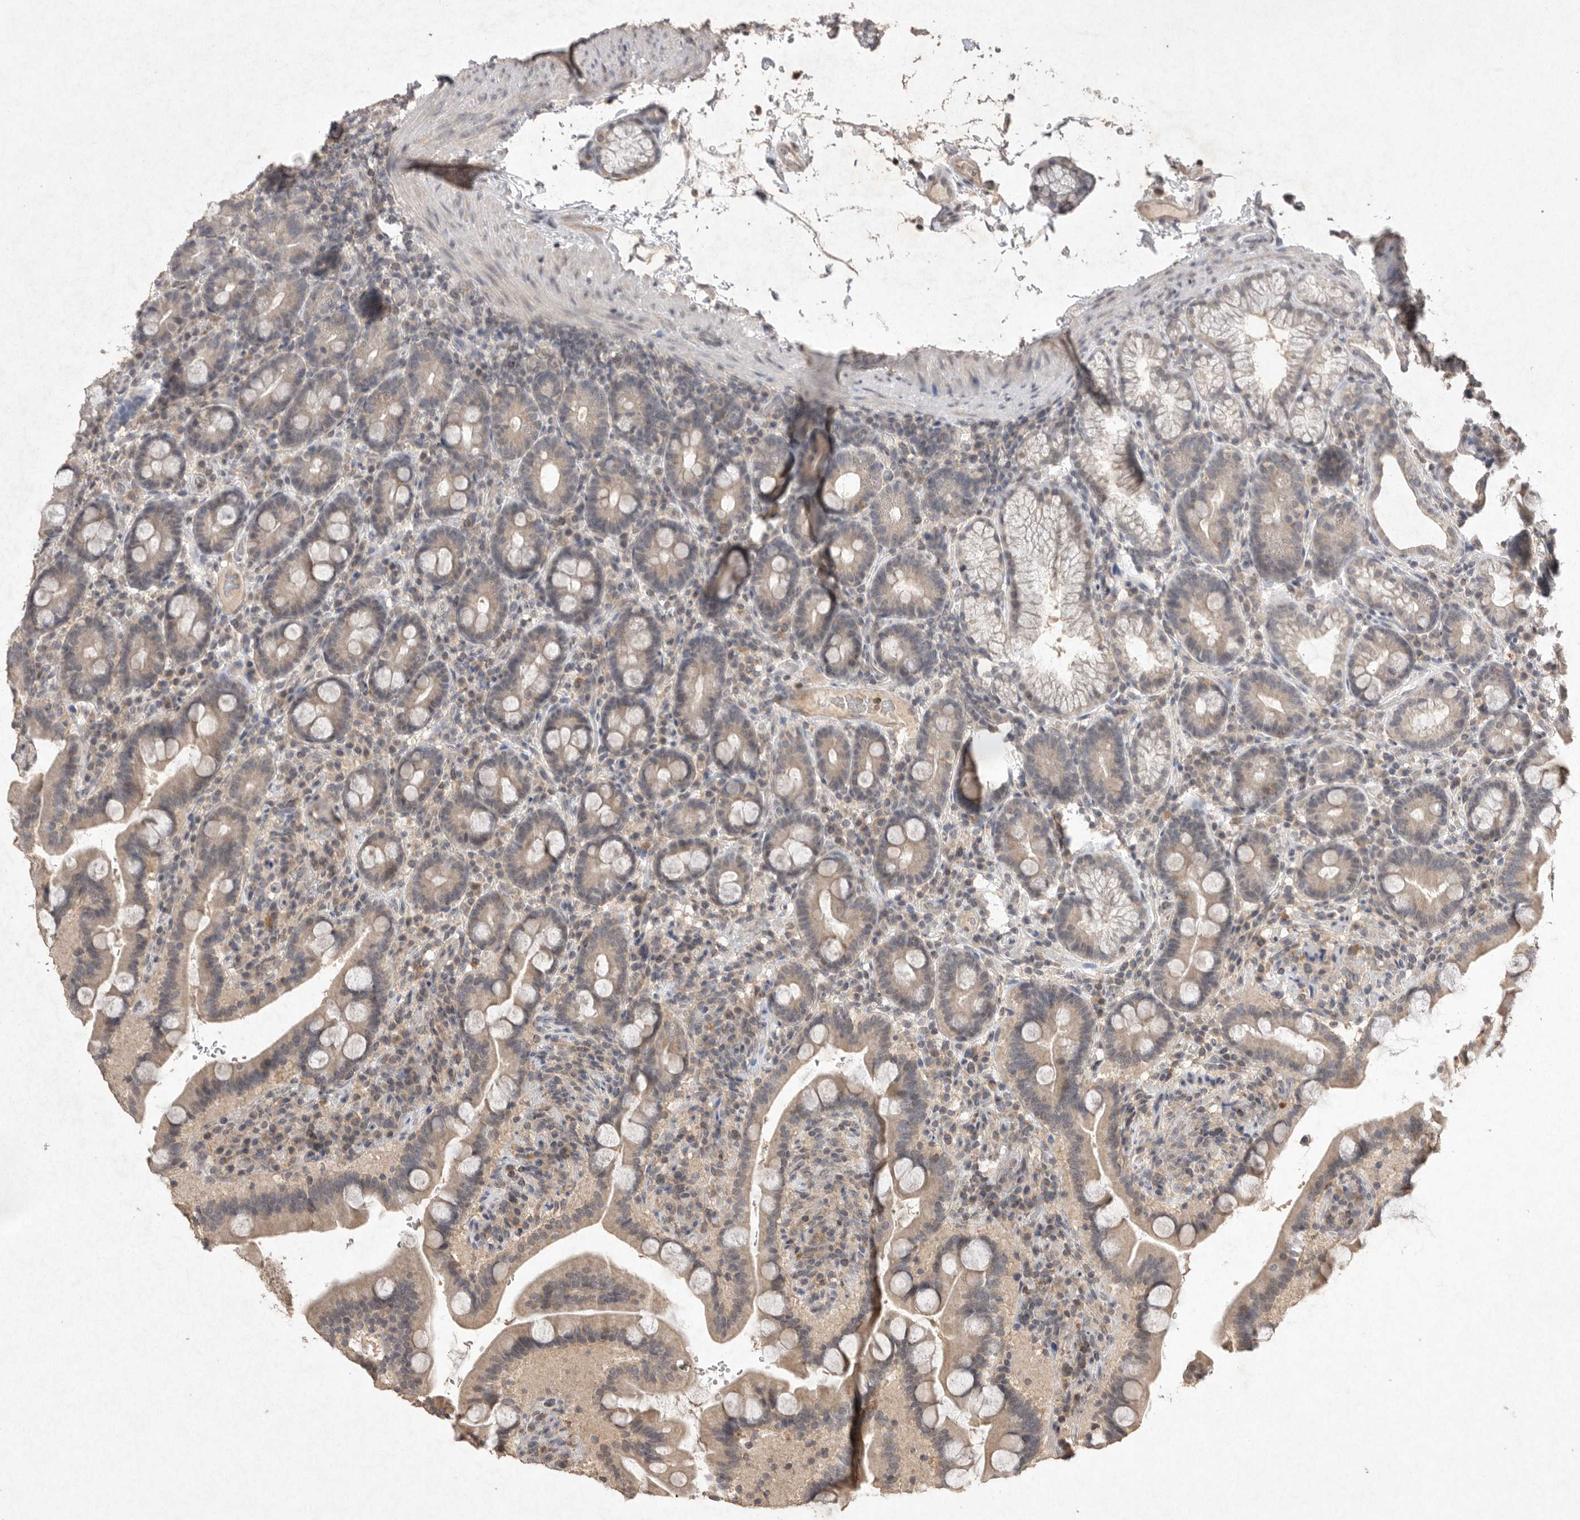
{"staining": {"intensity": "weak", "quantity": ">75%", "location": "cytoplasmic/membranous"}, "tissue": "duodenum", "cell_type": "Glandular cells", "image_type": "normal", "snomed": [{"axis": "morphology", "description": "Normal tissue, NOS"}, {"axis": "topography", "description": "Duodenum"}], "caption": "This micrograph reveals immunohistochemistry staining of benign human duodenum, with low weak cytoplasmic/membranous expression in approximately >75% of glandular cells.", "gene": "APLNR", "patient": {"sex": "male", "age": 54}}